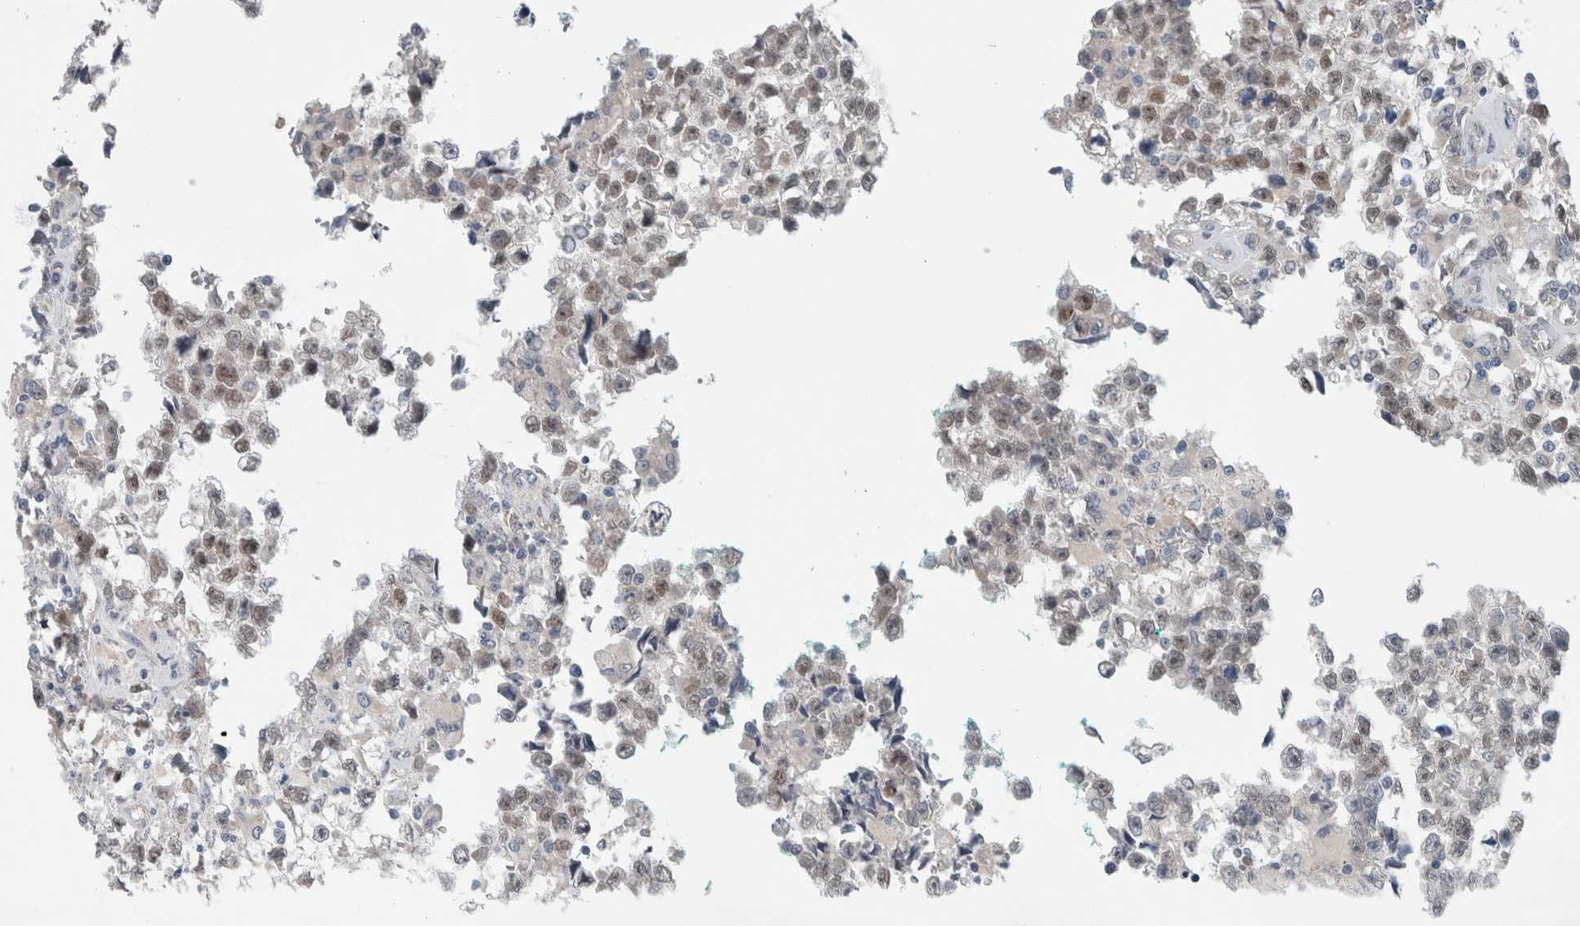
{"staining": {"intensity": "weak", "quantity": "25%-75%", "location": "nuclear"}, "tissue": "testis cancer", "cell_type": "Tumor cells", "image_type": "cancer", "snomed": [{"axis": "morphology", "description": "Seminoma, NOS"}, {"axis": "morphology", "description": "Carcinoma, Embryonal, NOS"}, {"axis": "topography", "description": "Testis"}], "caption": "Testis cancer stained for a protein (brown) displays weak nuclear positive positivity in approximately 25%-75% of tumor cells.", "gene": "CRNN", "patient": {"sex": "male", "age": 51}}